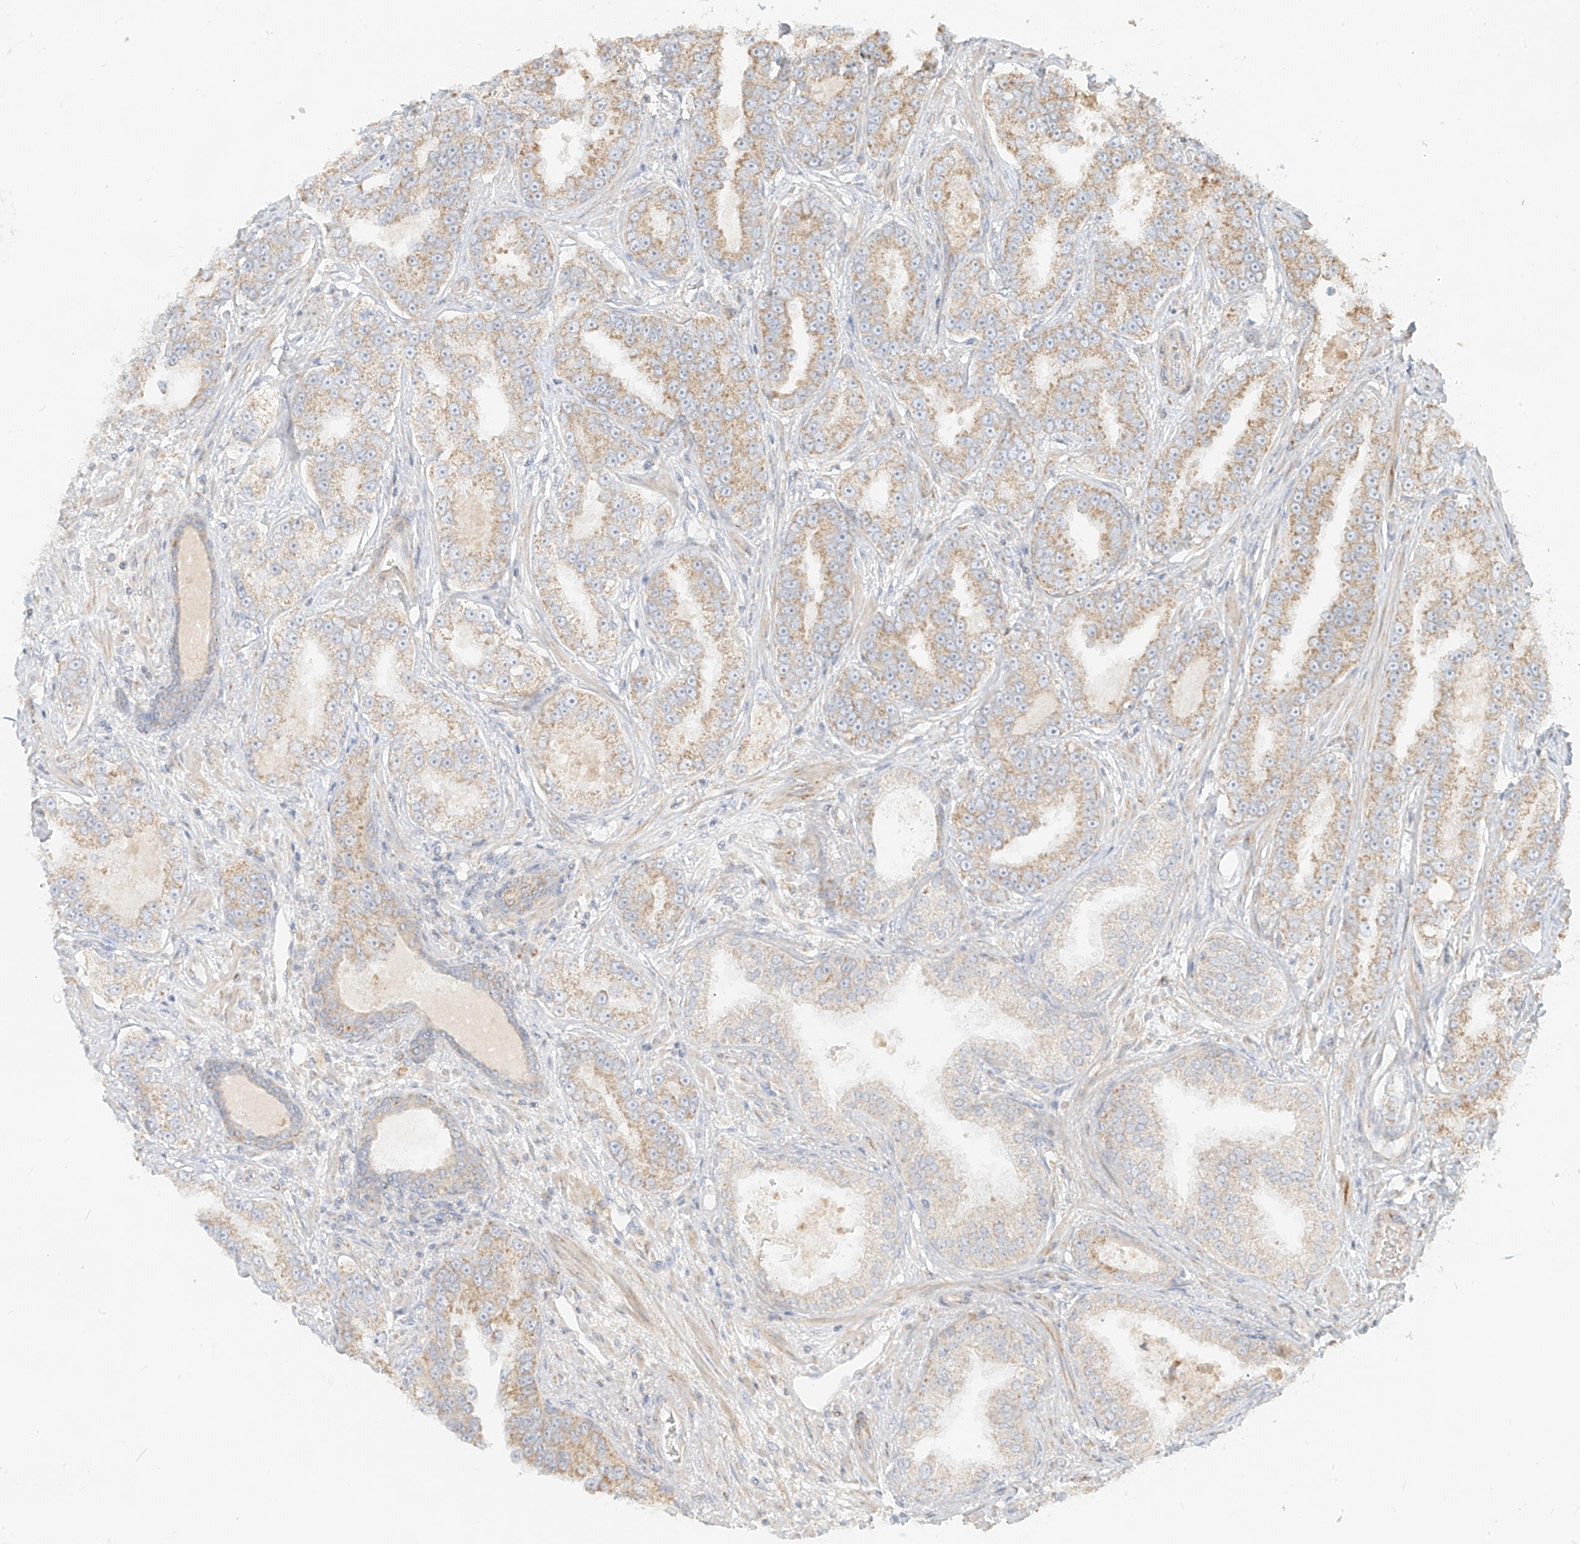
{"staining": {"intensity": "weak", "quantity": ">75%", "location": "cytoplasmic/membranous"}, "tissue": "prostate cancer", "cell_type": "Tumor cells", "image_type": "cancer", "snomed": [{"axis": "morphology", "description": "Normal tissue, NOS"}, {"axis": "morphology", "description": "Adenocarcinoma, High grade"}, {"axis": "topography", "description": "Prostate"}], "caption": "The immunohistochemical stain shows weak cytoplasmic/membranous staining in tumor cells of prostate cancer (high-grade adenocarcinoma) tissue.", "gene": "ZIM3", "patient": {"sex": "male", "age": 83}}